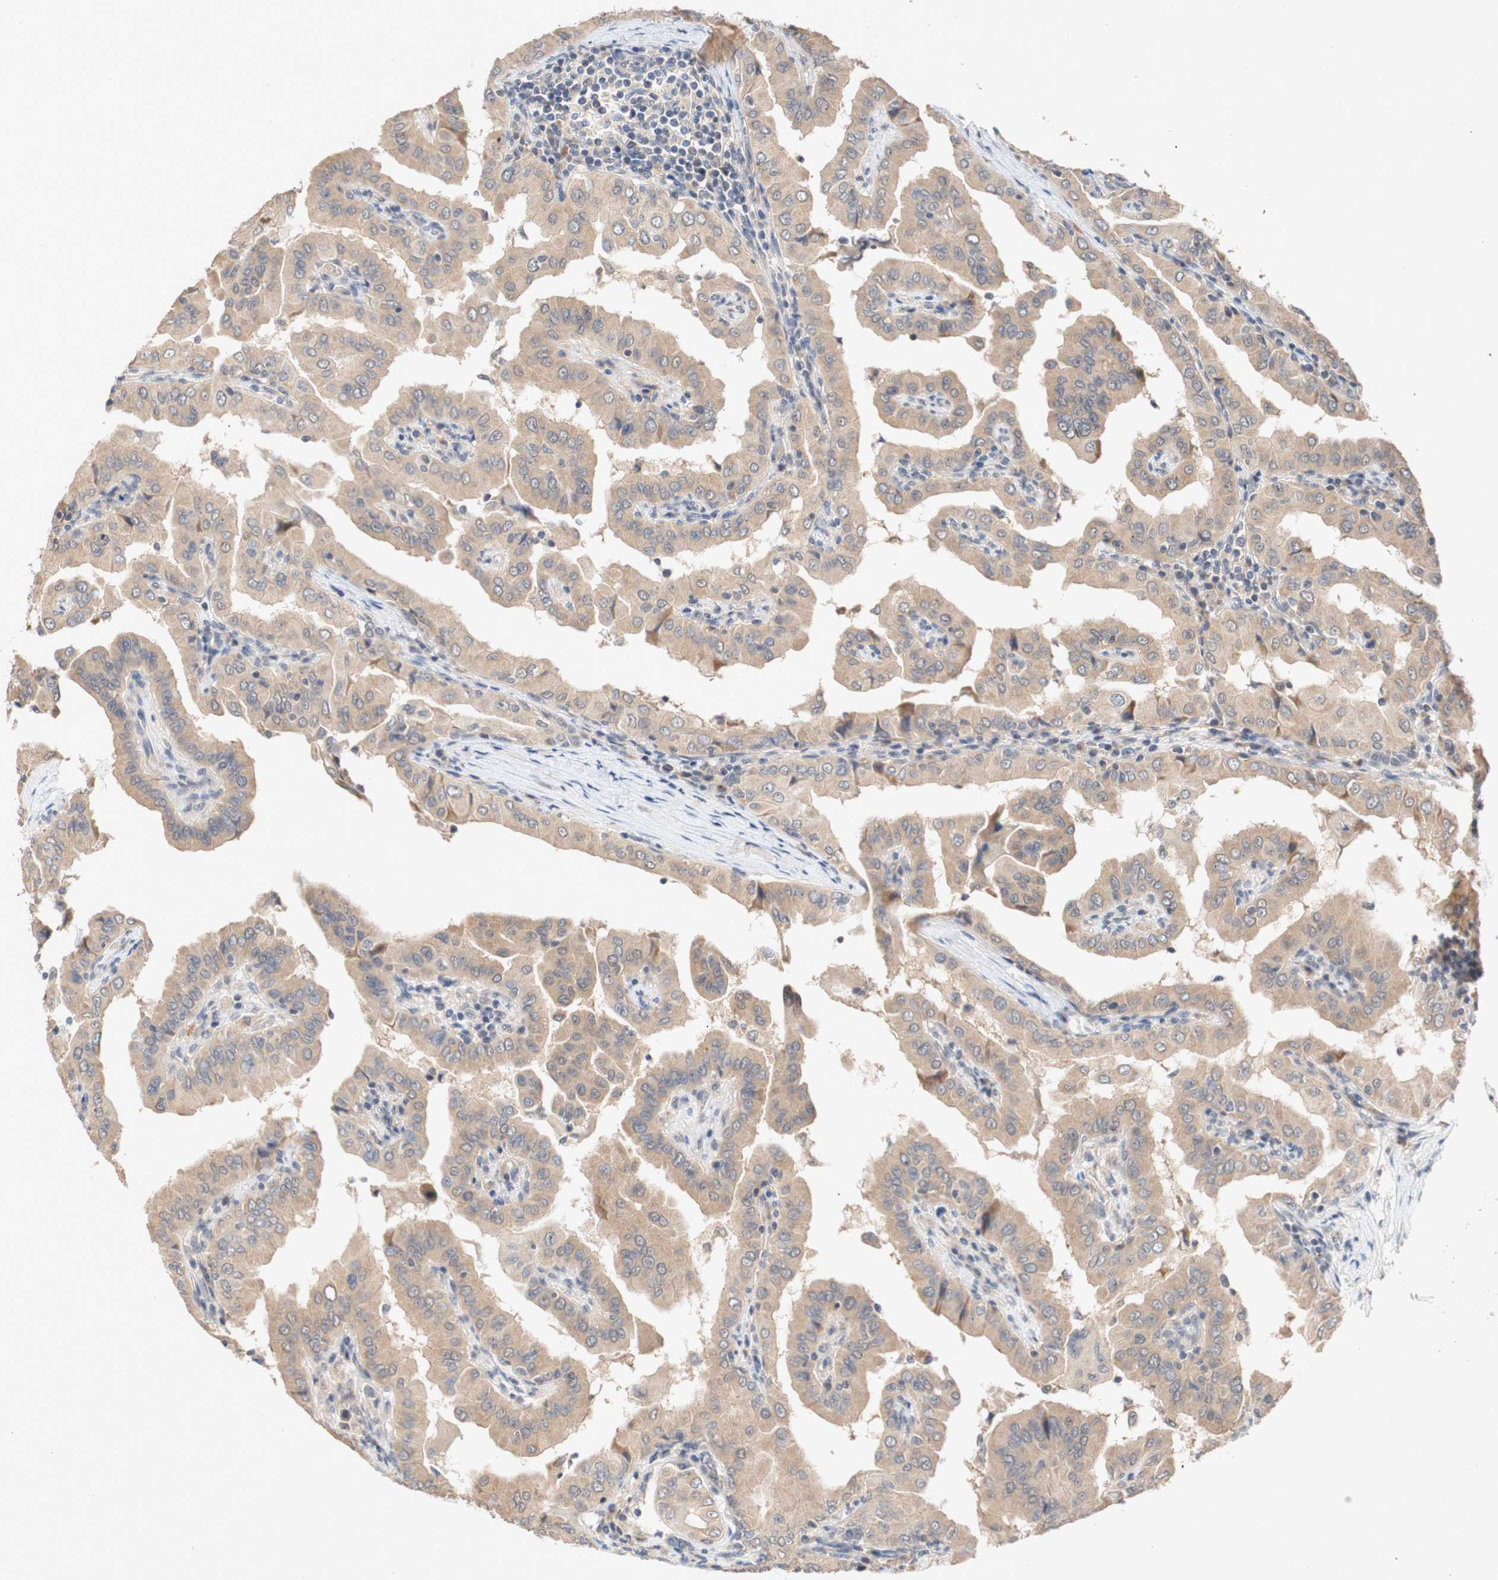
{"staining": {"intensity": "moderate", "quantity": ">75%", "location": "cytoplasmic/membranous"}, "tissue": "thyroid cancer", "cell_type": "Tumor cells", "image_type": "cancer", "snomed": [{"axis": "morphology", "description": "Papillary adenocarcinoma, NOS"}, {"axis": "topography", "description": "Thyroid gland"}], "caption": "Immunohistochemistry image of neoplastic tissue: papillary adenocarcinoma (thyroid) stained using IHC demonstrates medium levels of moderate protein expression localized specifically in the cytoplasmic/membranous of tumor cells, appearing as a cytoplasmic/membranous brown color.", "gene": "PIN1", "patient": {"sex": "male", "age": 33}}